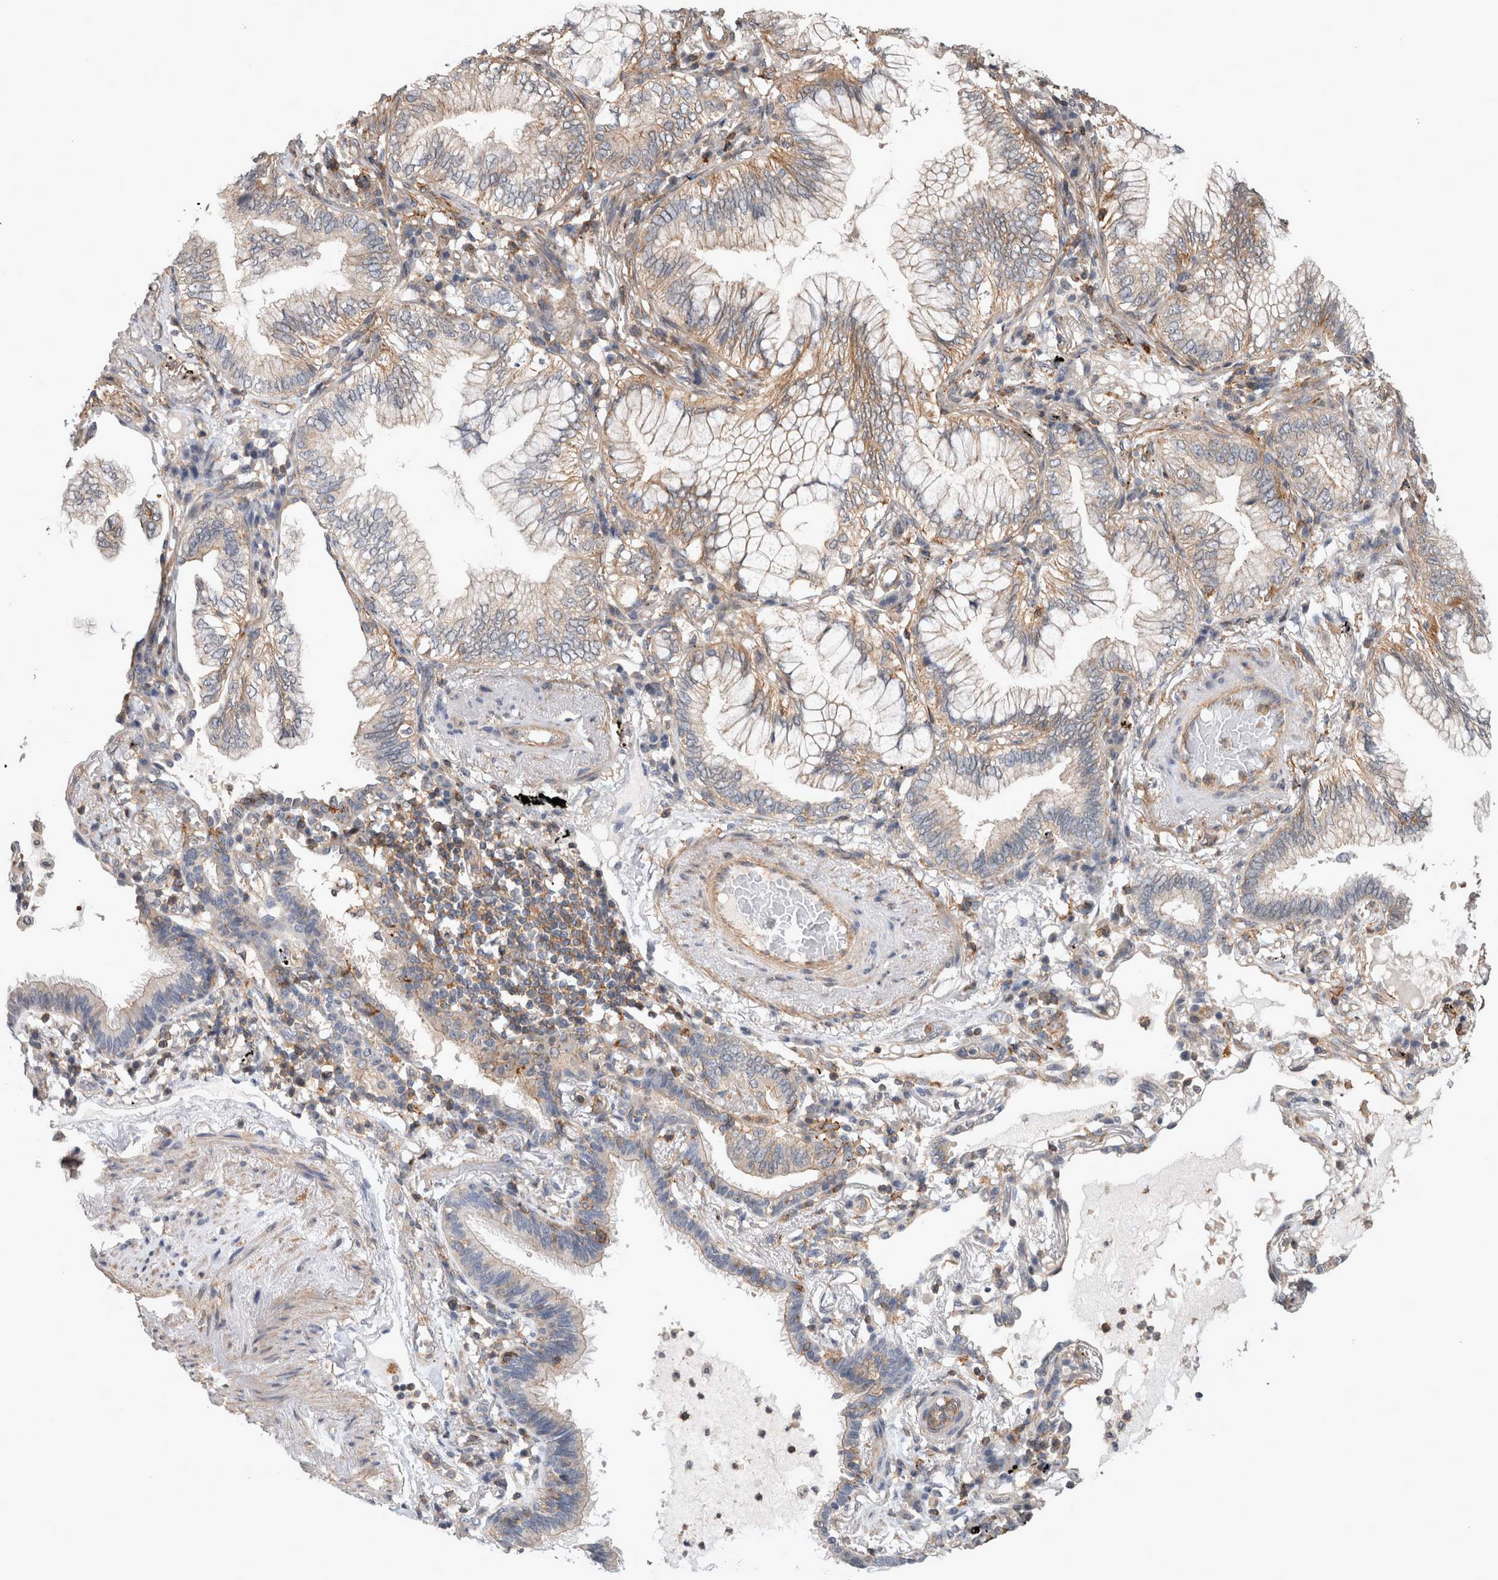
{"staining": {"intensity": "weak", "quantity": "25%-75%", "location": "cytoplasmic/membranous"}, "tissue": "lung cancer", "cell_type": "Tumor cells", "image_type": "cancer", "snomed": [{"axis": "morphology", "description": "Adenocarcinoma, NOS"}, {"axis": "topography", "description": "Lung"}], "caption": "Lung cancer (adenocarcinoma) stained with a protein marker reveals weak staining in tumor cells.", "gene": "SPATA48", "patient": {"sex": "female", "age": 70}}